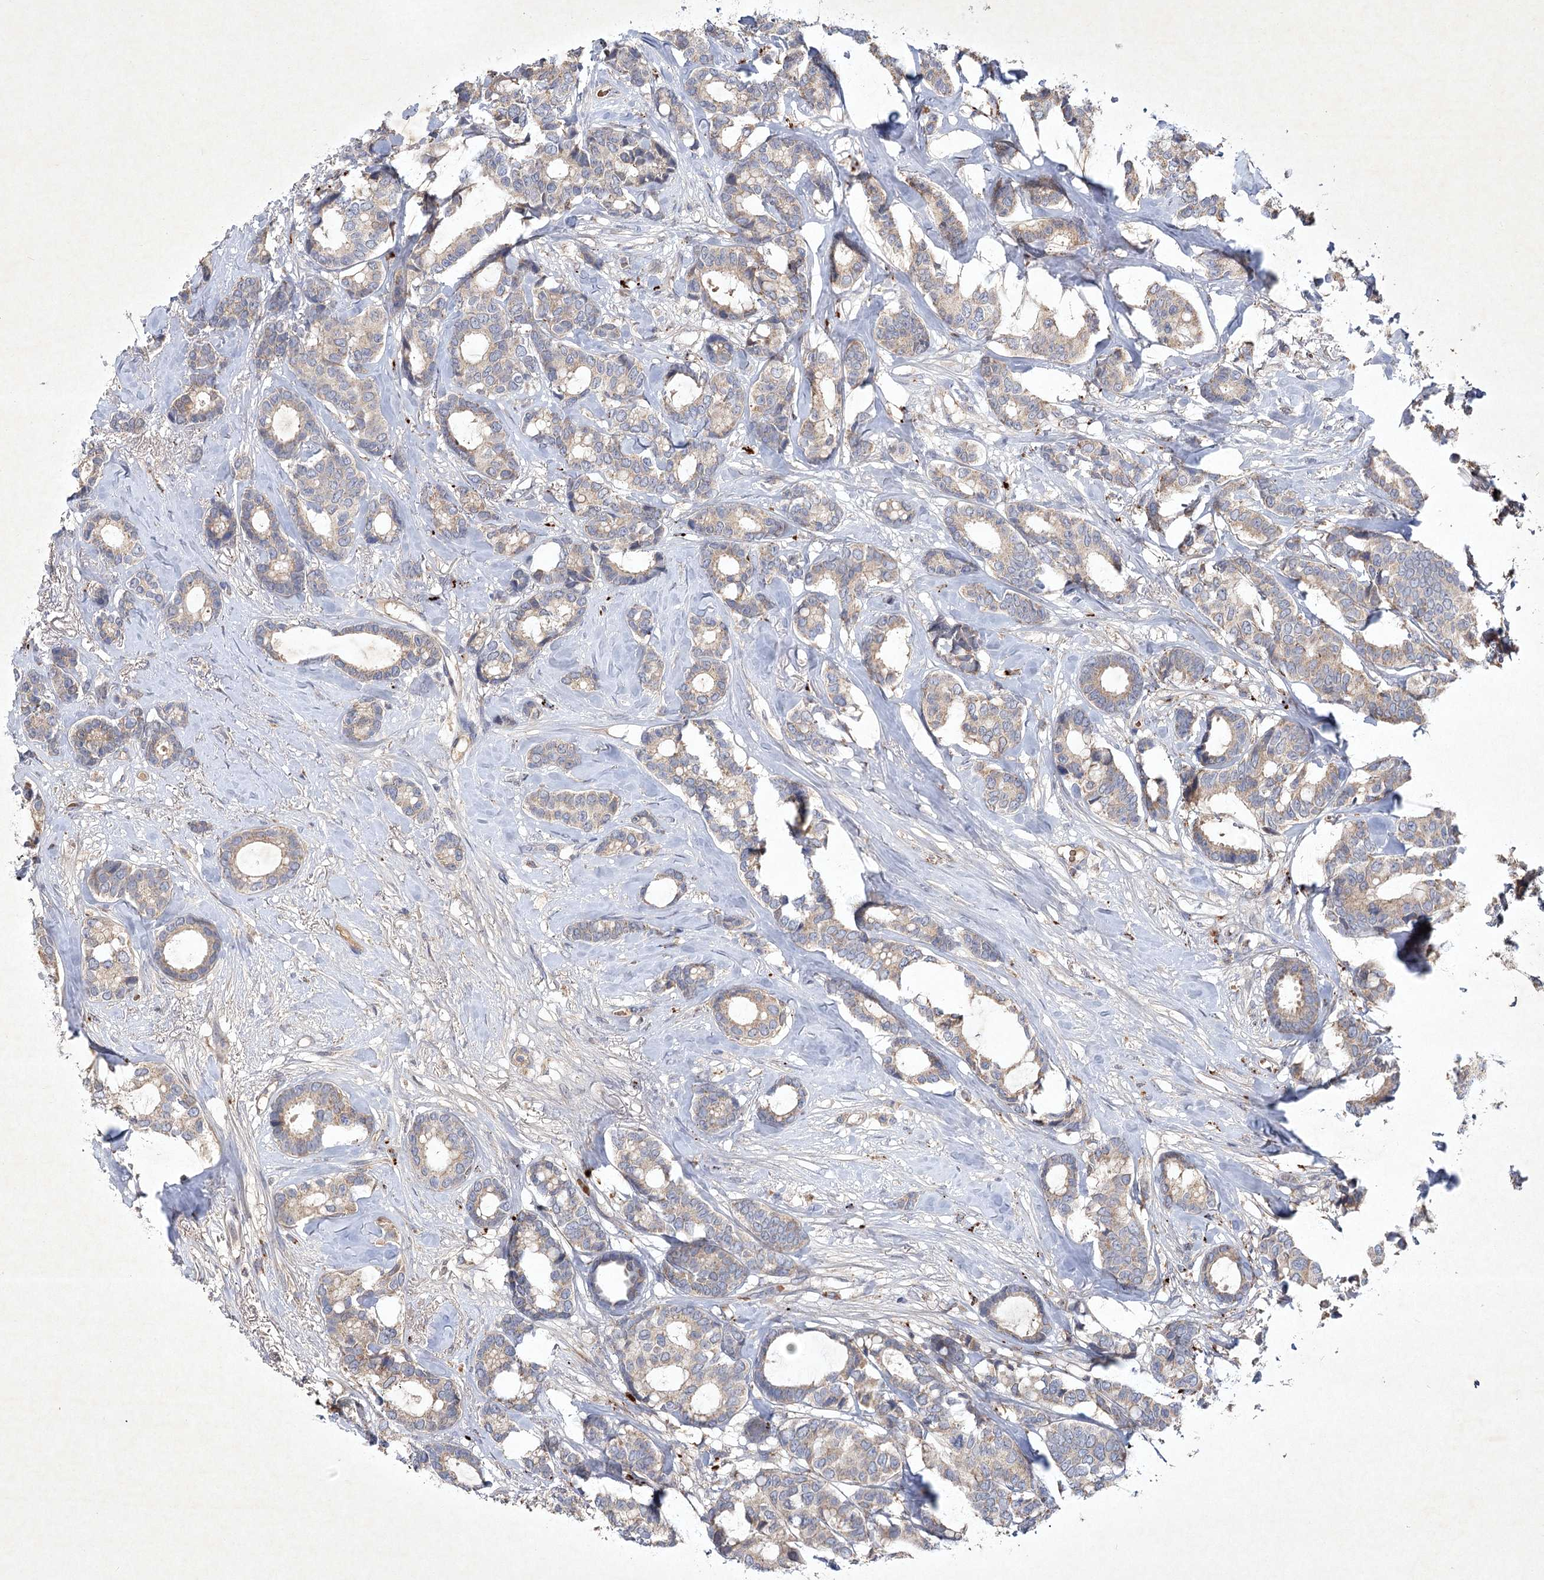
{"staining": {"intensity": "weak", "quantity": "<25%", "location": "cytoplasmic/membranous"}, "tissue": "breast cancer", "cell_type": "Tumor cells", "image_type": "cancer", "snomed": [{"axis": "morphology", "description": "Duct carcinoma"}, {"axis": "topography", "description": "Breast"}], "caption": "DAB immunohistochemical staining of human invasive ductal carcinoma (breast) displays no significant expression in tumor cells.", "gene": "PYROXD2", "patient": {"sex": "female", "age": 87}}